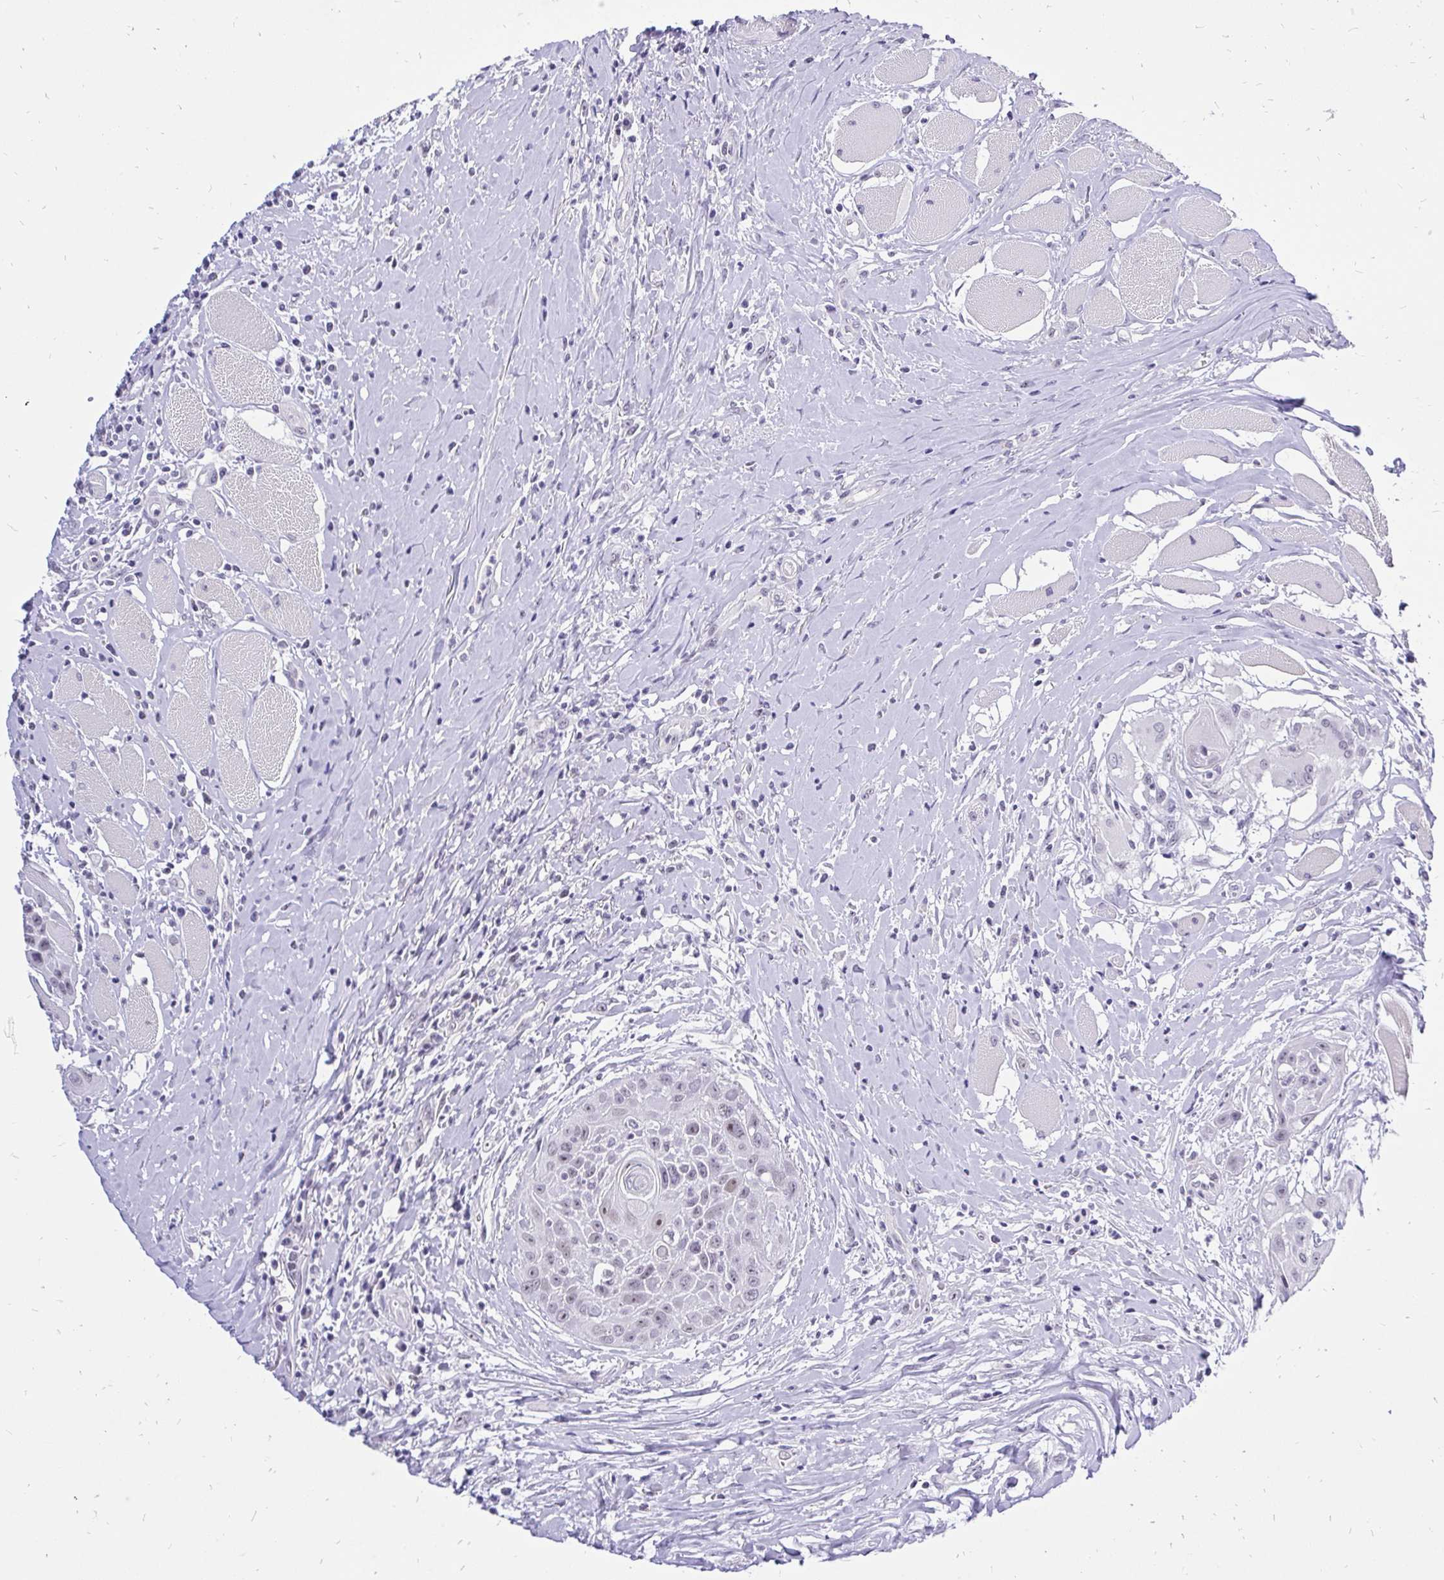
{"staining": {"intensity": "weak", "quantity": "25%-75%", "location": "nuclear"}, "tissue": "head and neck cancer", "cell_type": "Tumor cells", "image_type": "cancer", "snomed": [{"axis": "morphology", "description": "Squamous cell carcinoma, NOS"}, {"axis": "topography", "description": "Head-Neck"}], "caption": "The micrograph demonstrates a brown stain indicating the presence of a protein in the nuclear of tumor cells in head and neck cancer (squamous cell carcinoma).", "gene": "ZNF860", "patient": {"sex": "female", "age": 73}}